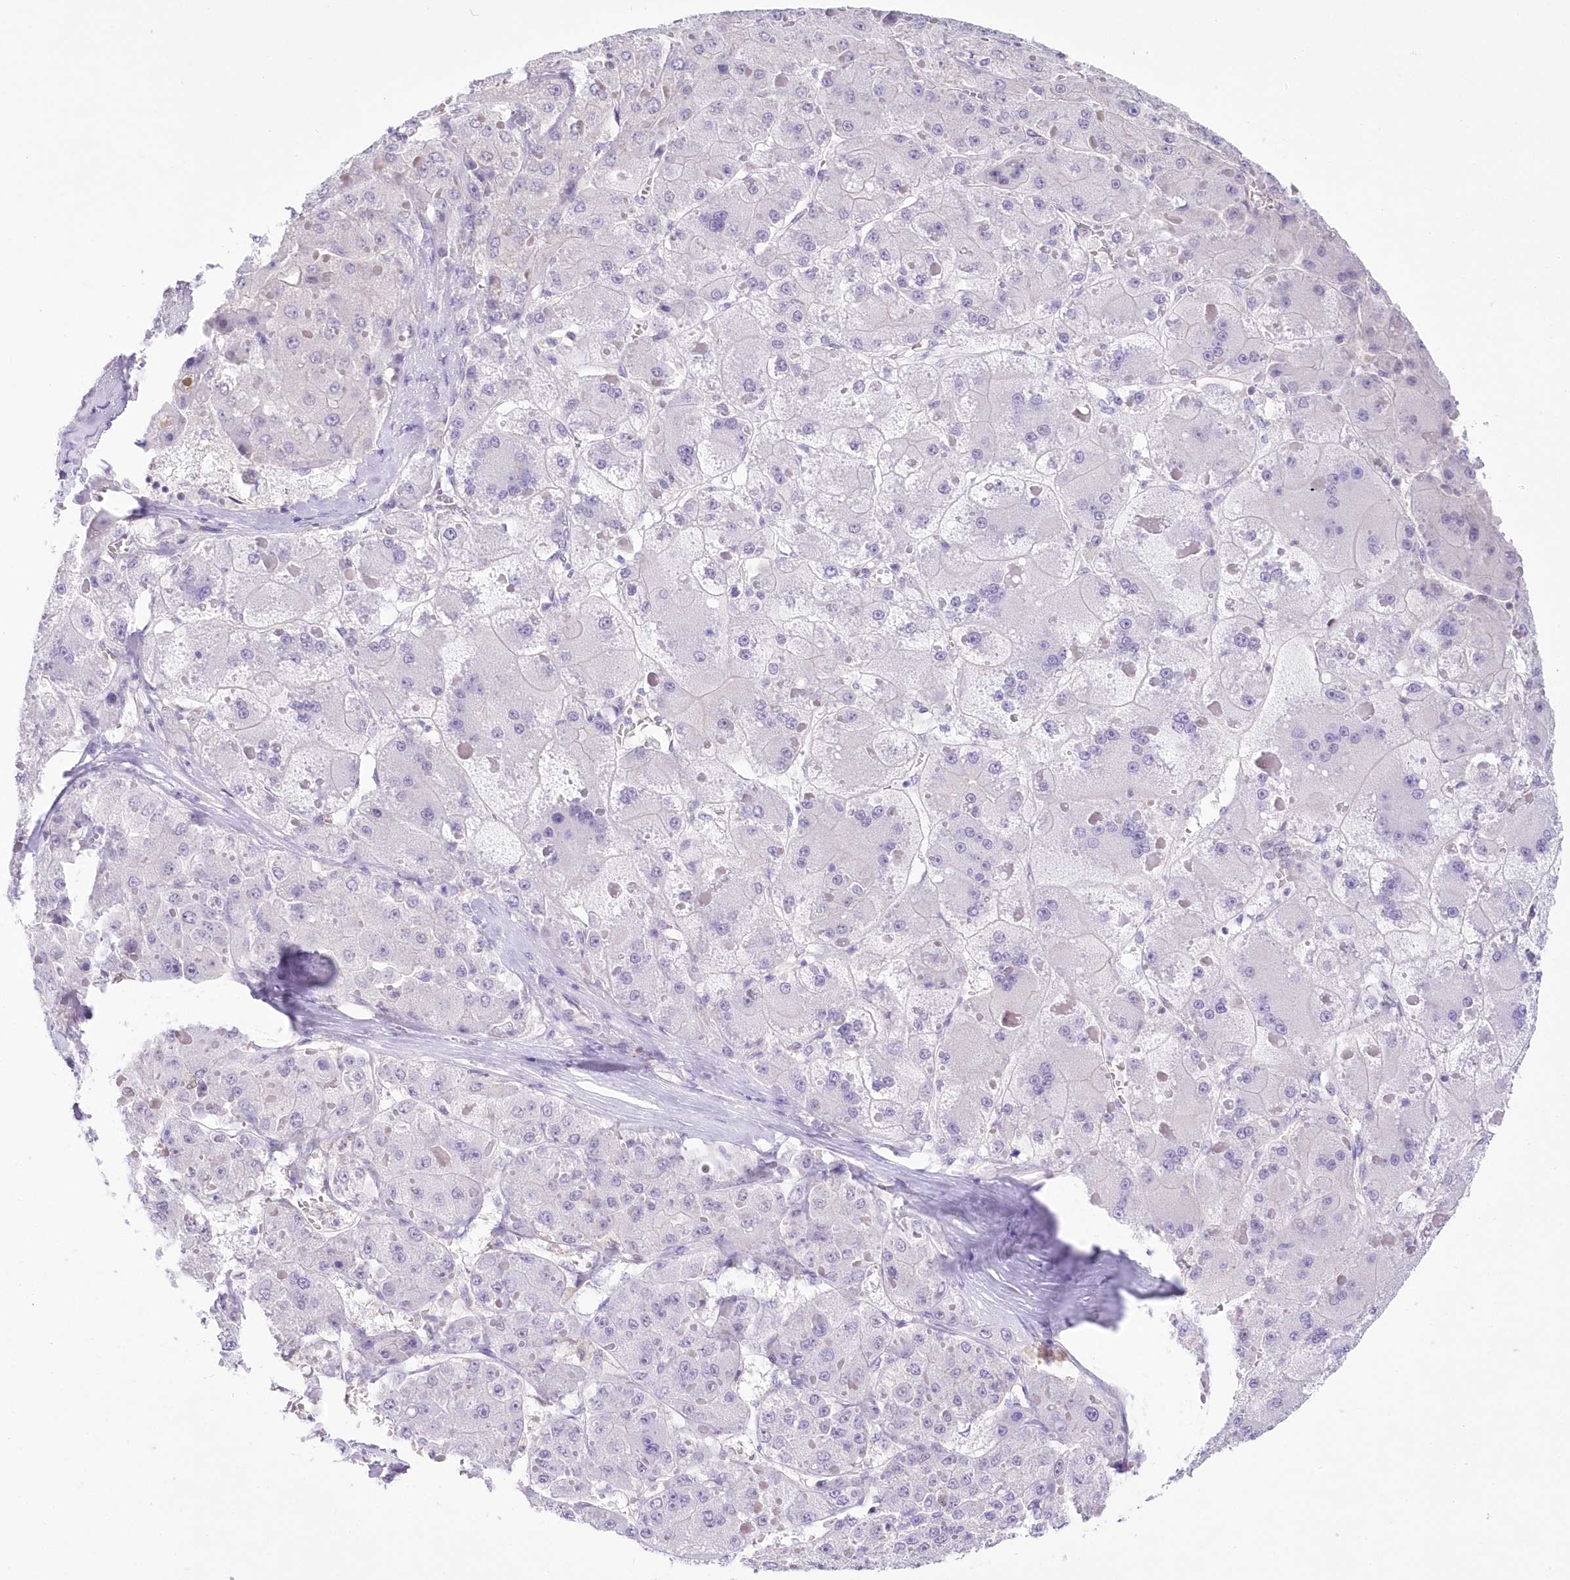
{"staining": {"intensity": "negative", "quantity": "none", "location": "none"}, "tissue": "liver cancer", "cell_type": "Tumor cells", "image_type": "cancer", "snomed": [{"axis": "morphology", "description": "Carcinoma, Hepatocellular, NOS"}, {"axis": "topography", "description": "Liver"}], "caption": "Immunohistochemical staining of human liver cancer shows no significant positivity in tumor cells.", "gene": "UBA6", "patient": {"sex": "female", "age": 73}}